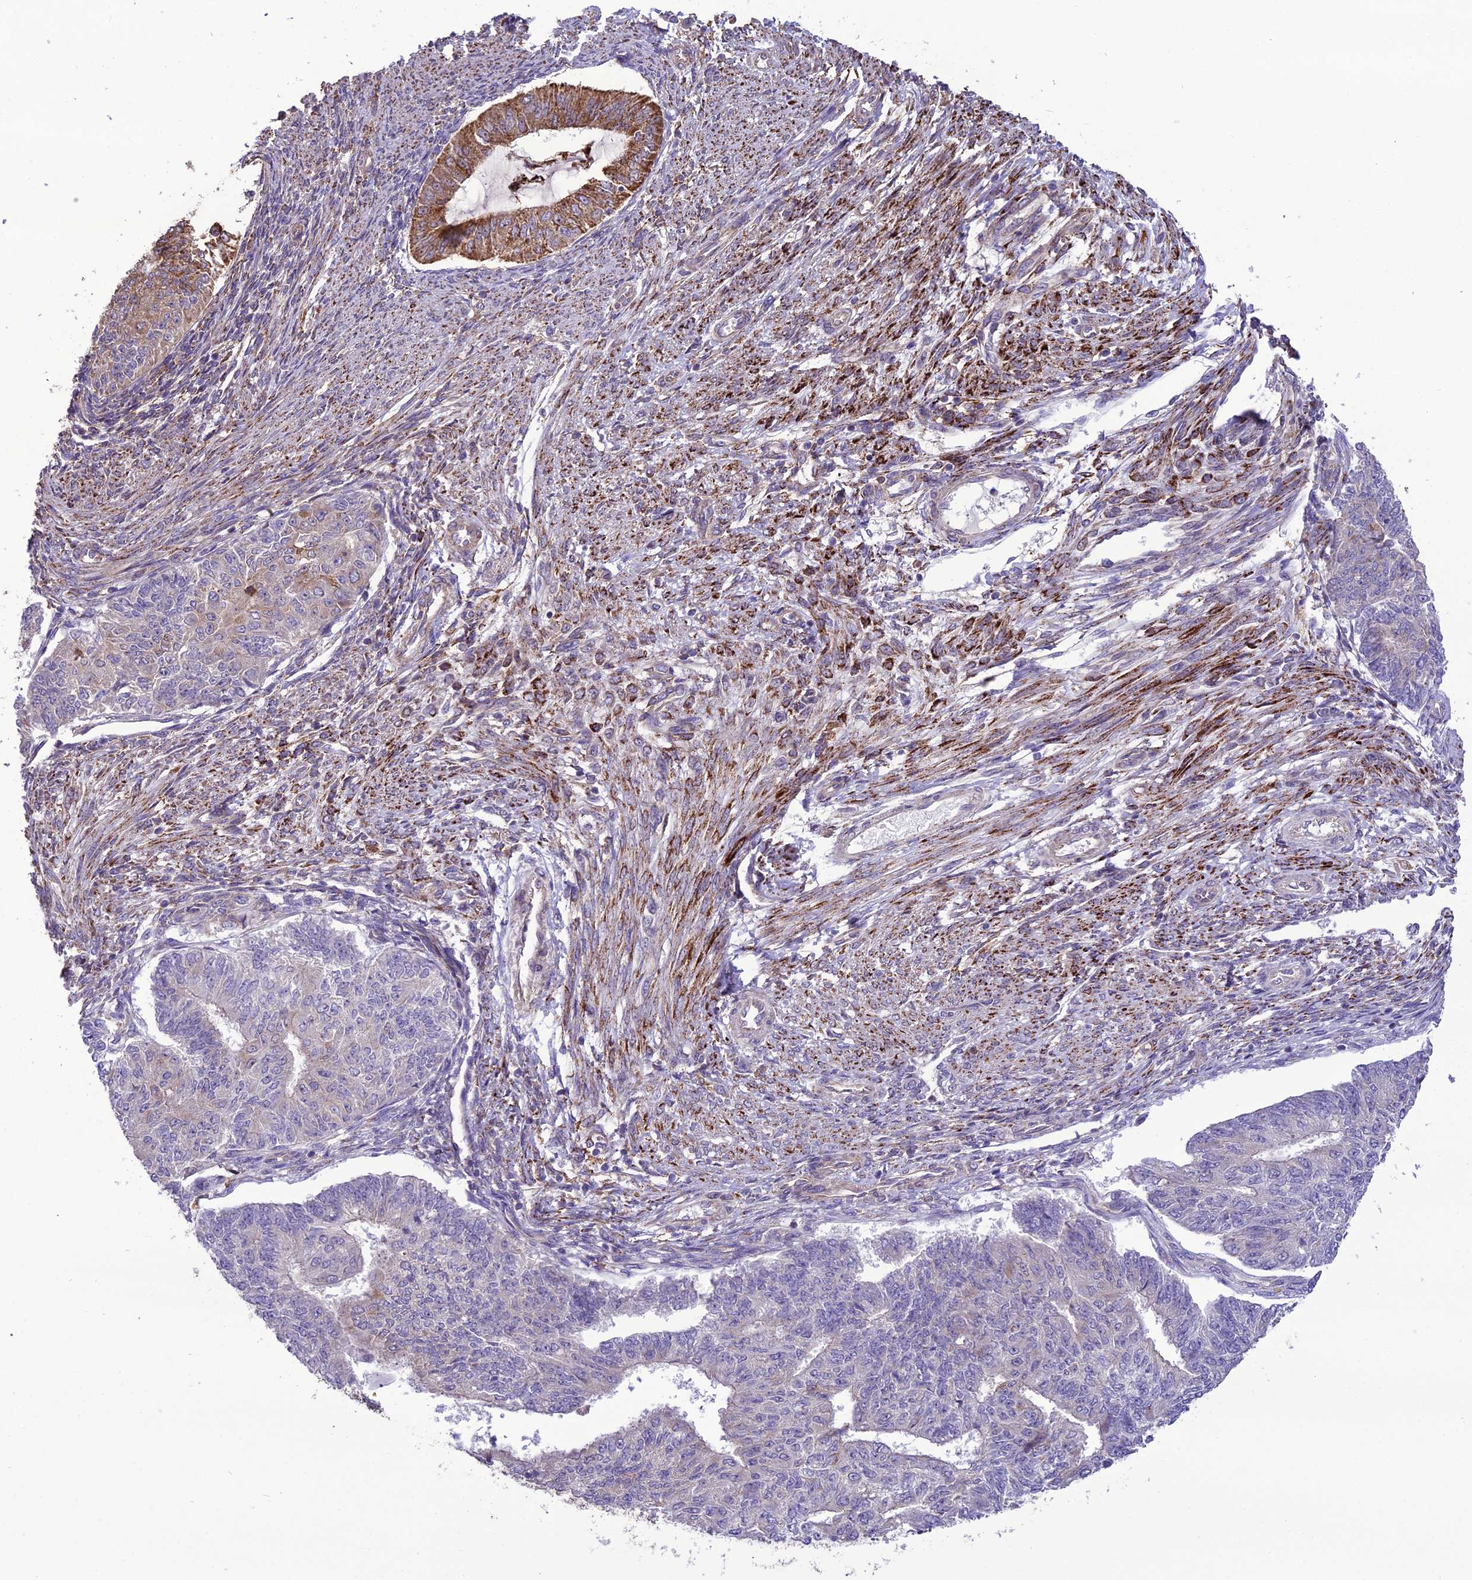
{"staining": {"intensity": "moderate", "quantity": "<25%", "location": "cytoplasmic/membranous"}, "tissue": "endometrial cancer", "cell_type": "Tumor cells", "image_type": "cancer", "snomed": [{"axis": "morphology", "description": "Adenocarcinoma, NOS"}, {"axis": "topography", "description": "Endometrium"}], "caption": "Endometrial adenocarcinoma was stained to show a protein in brown. There is low levels of moderate cytoplasmic/membranous positivity in approximately <25% of tumor cells.", "gene": "TBC1D24", "patient": {"sex": "female", "age": 32}}